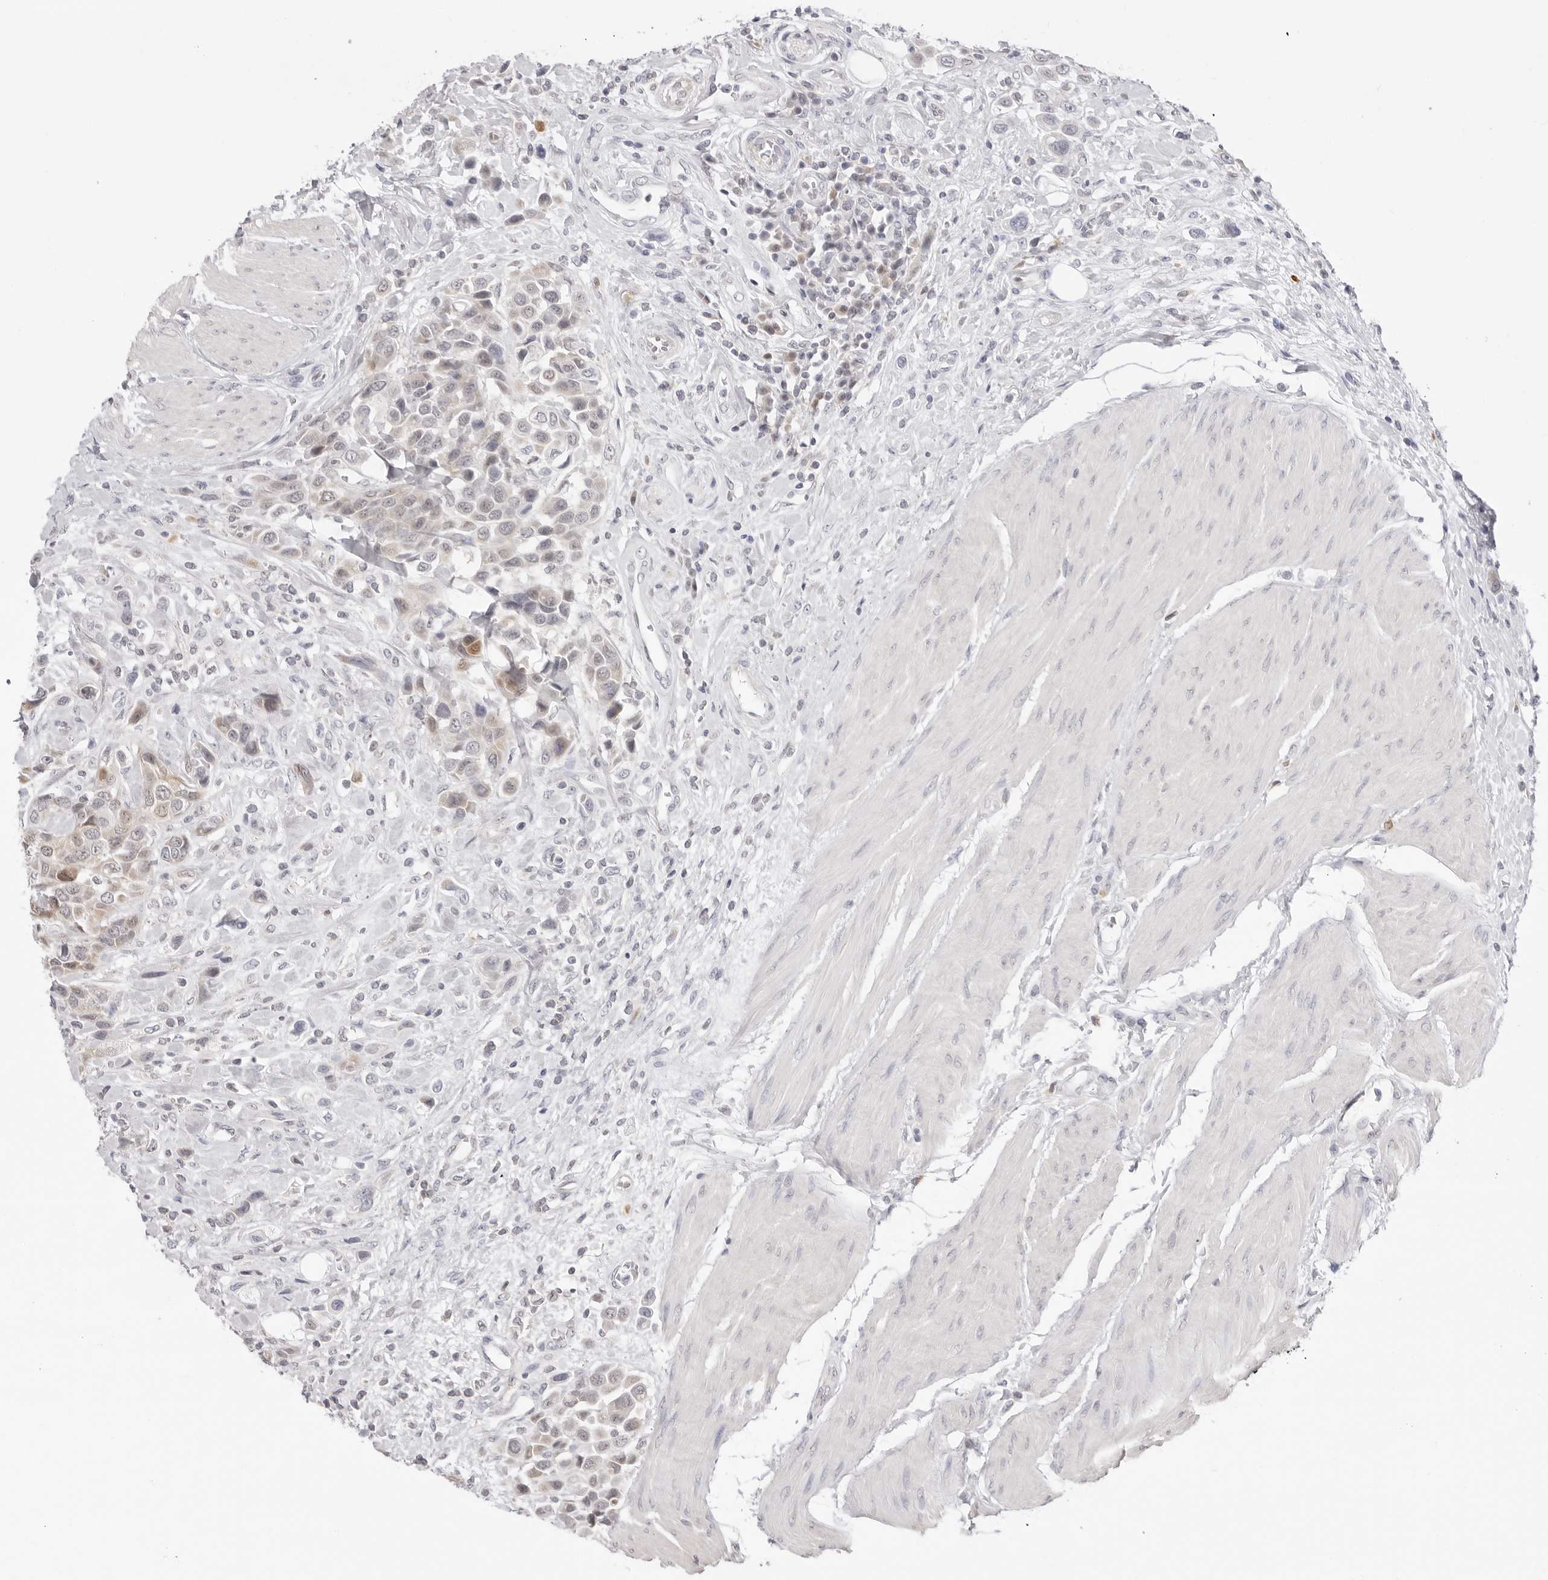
{"staining": {"intensity": "weak", "quantity": "<25%", "location": "cytoplasmic/membranous"}, "tissue": "urothelial cancer", "cell_type": "Tumor cells", "image_type": "cancer", "snomed": [{"axis": "morphology", "description": "Urothelial carcinoma, High grade"}, {"axis": "topography", "description": "Urinary bladder"}], "caption": "The photomicrograph exhibits no significant positivity in tumor cells of urothelial cancer.", "gene": "FDPS", "patient": {"sex": "male", "age": 50}}